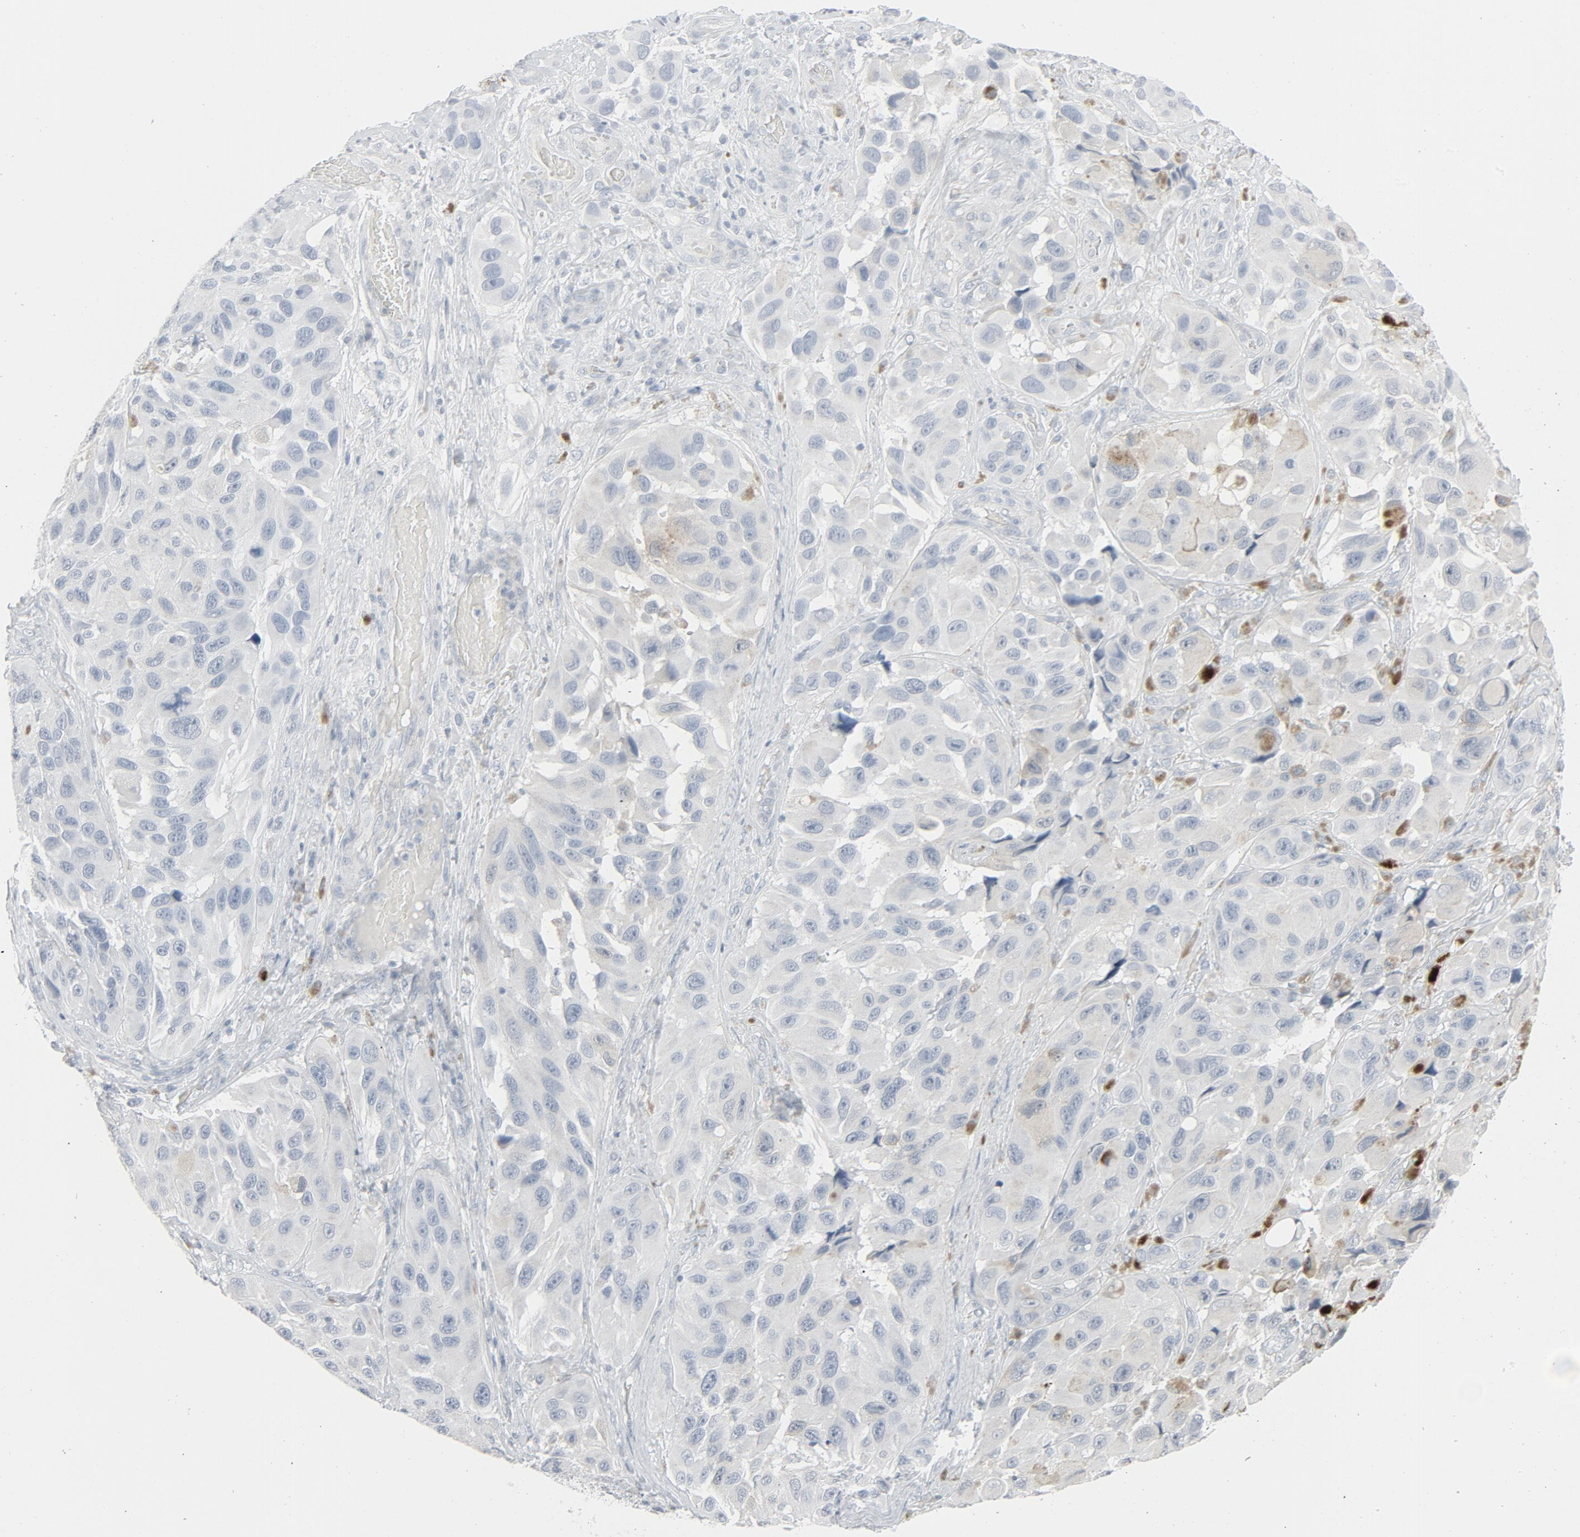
{"staining": {"intensity": "weak", "quantity": "<25%", "location": "cytoplasmic/membranous"}, "tissue": "melanoma", "cell_type": "Tumor cells", "image_type": "cancer", "snomed": [{"axis": "morphology", "description": "Malignant melanoma, NOS"}, {"axis": "topography", "description": "Skin"}], "caption": "IHC histopathology image of neoplastic tissue: malignant melanoma stained with DAB demonstrates no significant protein expression in tumor cells.", "gene": "FGFR3", "patient": {"sex": "female", "age": 73}}